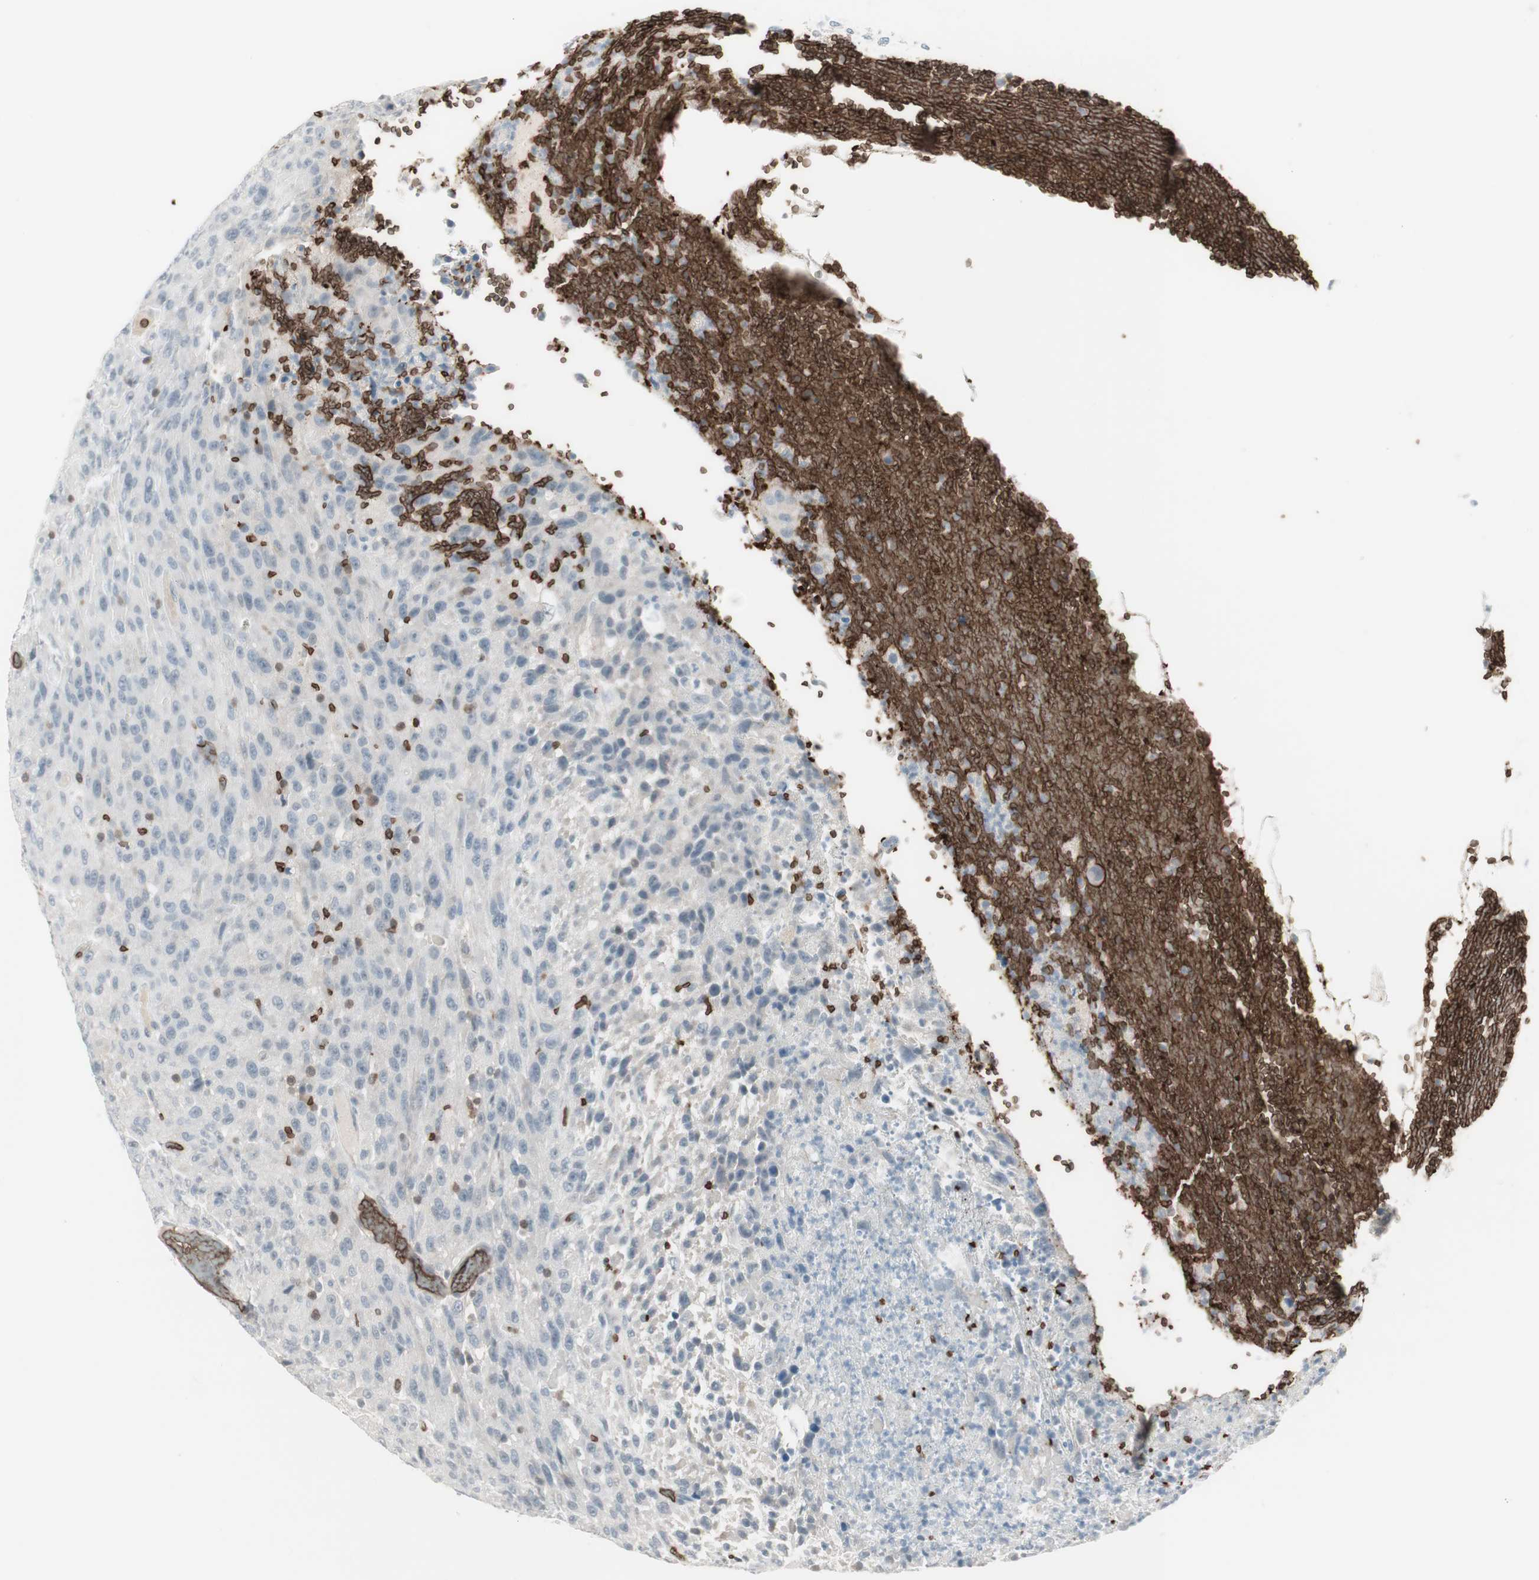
{"staining": {"intensity": "negative", "quantity": "none", "location": "none"}, "tissue": "urothelial cancer", "cell_type": "Tumor cells", "image_type": "cancer", "snomed": [{"axis": "morphology", "description": "Urothelial carcinoma, High grade"}, {"axis": "topography", "description": "Urinary bladder"}], "caption": "Tumor cells show no significant protein staining in urothelial cancer. Brightfield microscopy of immunohistochemistry stained with DAB (brown) and hematoxylin (blue), captured at high magnification.", "gene": "MAP4K1", "patient": {"sex": "male", "age": 66}}